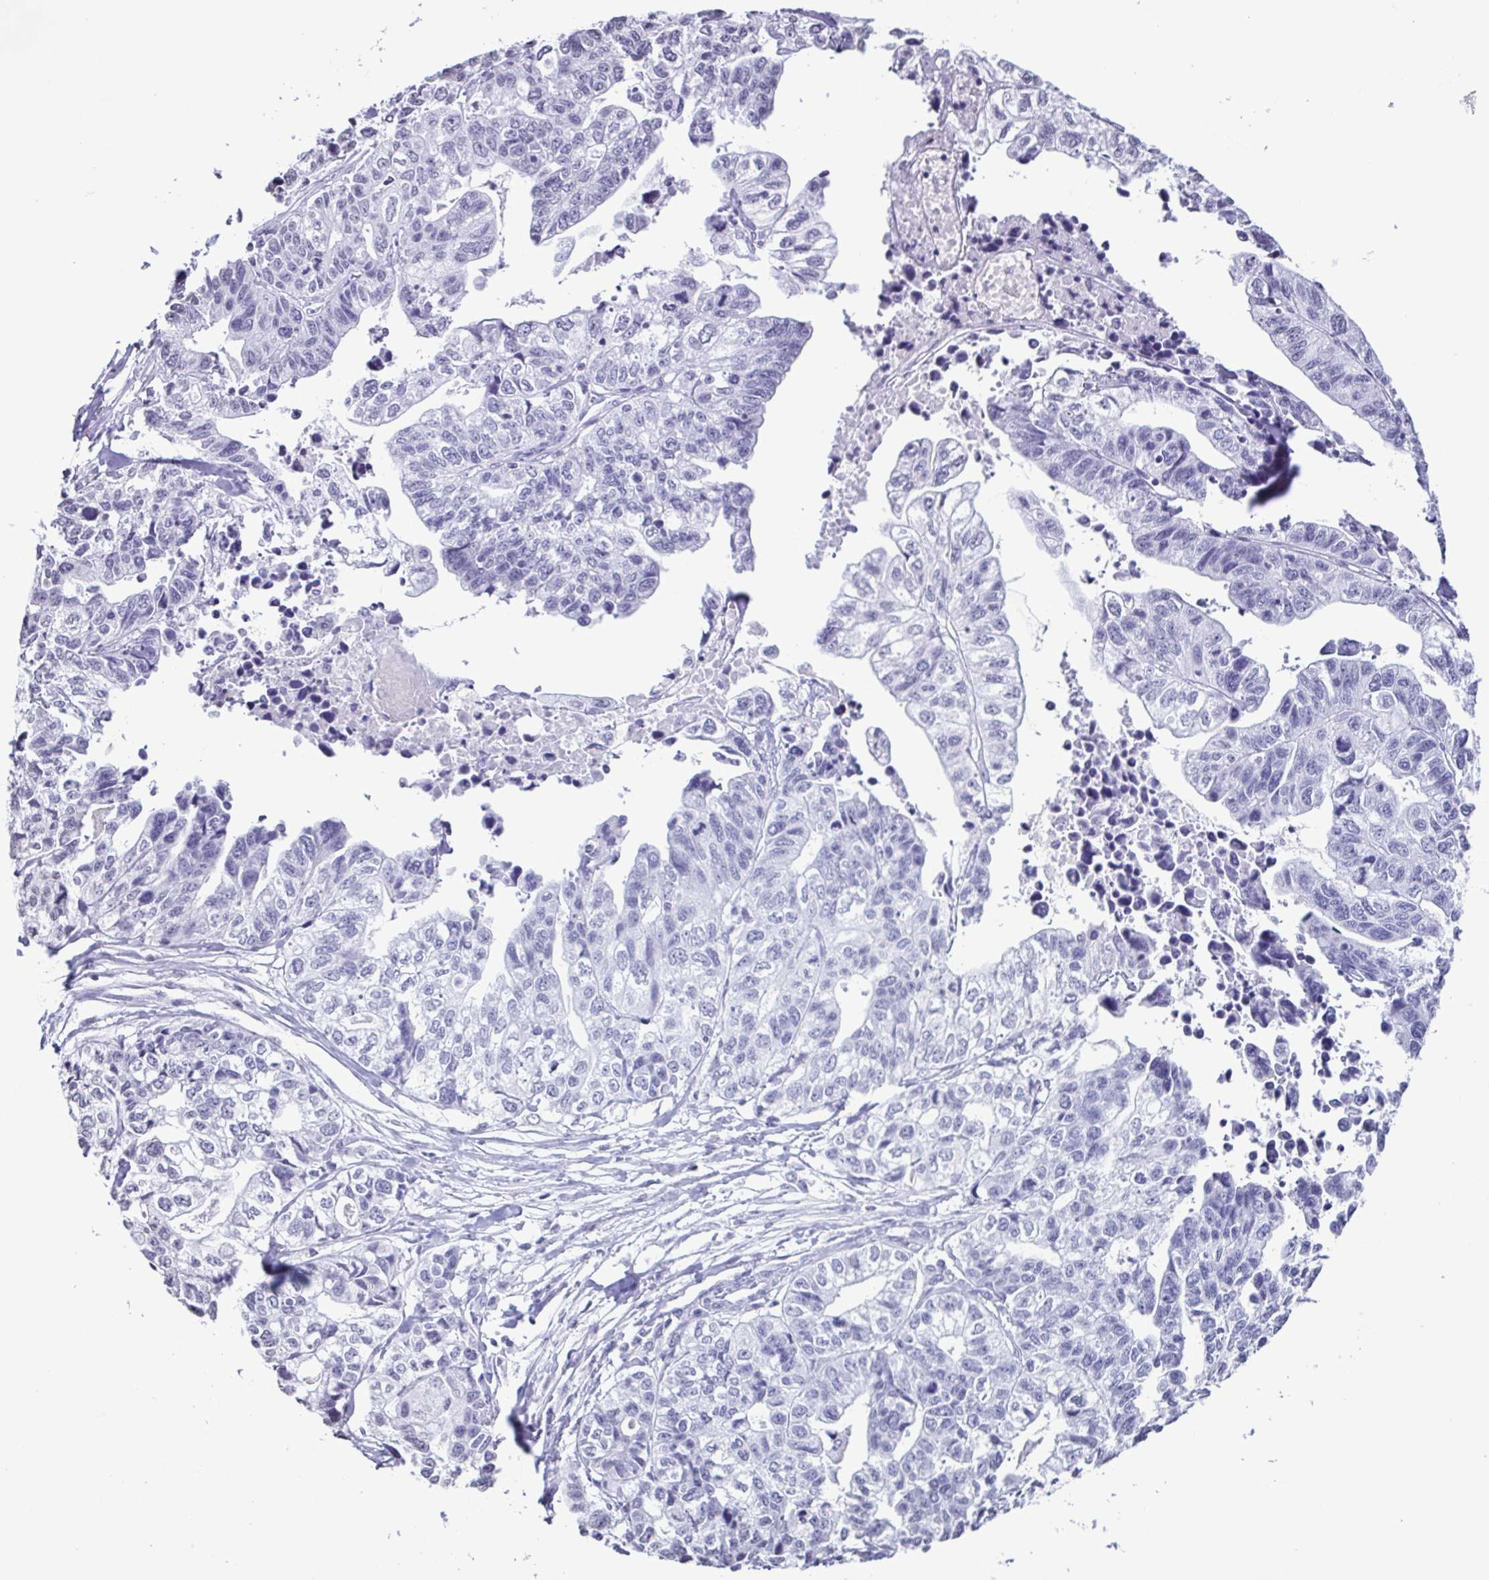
{"staining": {"intensity": "negative", "quantity": "none", "location": "none"}, "tissue": "stomach cancer", "cell_type": "Tumor cells", "image_type": "cancer", "snomed": [{"axis": "morphology", "description": "Adenocarcinoma, NOS"}, {"axis": "topography", "description": "Stomach, upper"}], "caption": "Adenocarcinoma (stomach) was stained to show a protein in brown. There is no significant staining in tumor cells.", "gene": "VCY1B", "patient": {"sex": "female", "age": 67}}